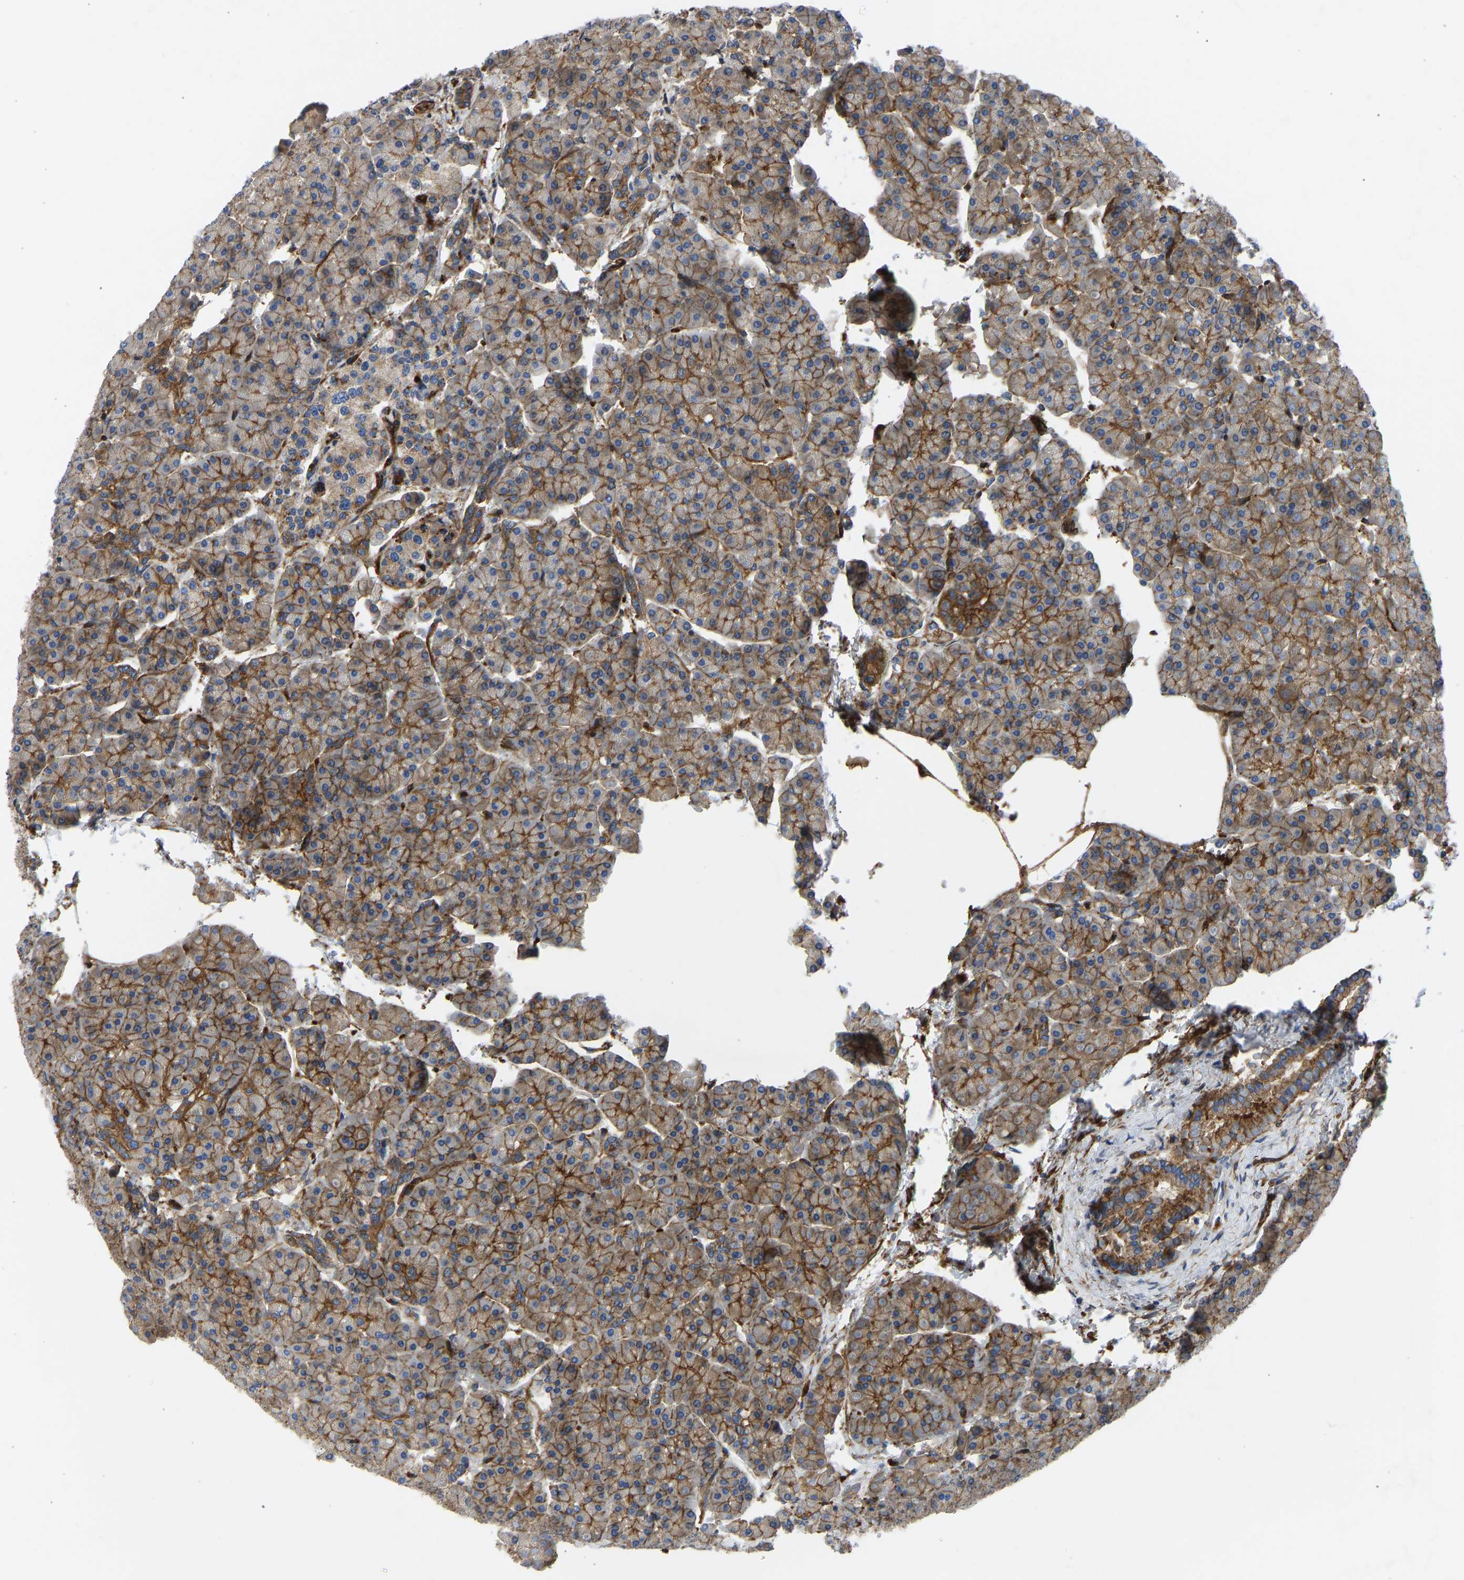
{"staining": {"intensity": "moderate", "quantity": ">75%", "location": "cytoplasmic/membranous"}, "tissue": "pancreas", "cell_type": "Exocrine glandular cells", "image_type": "normal", "snomed": [{"axis": "morphology", "description": "Normal tissue, NOS"}, {"axis": "topography", "description": "Pancreas"}], "caption": "Normal pancreas was stained to show a protein in brown. There is medium levels of moderate cytoplasmic/membranous staining in about >75% of exocrine glandular cells.", "gene": "MYO1C", "patient": {"sex": "female", "age": 70}}